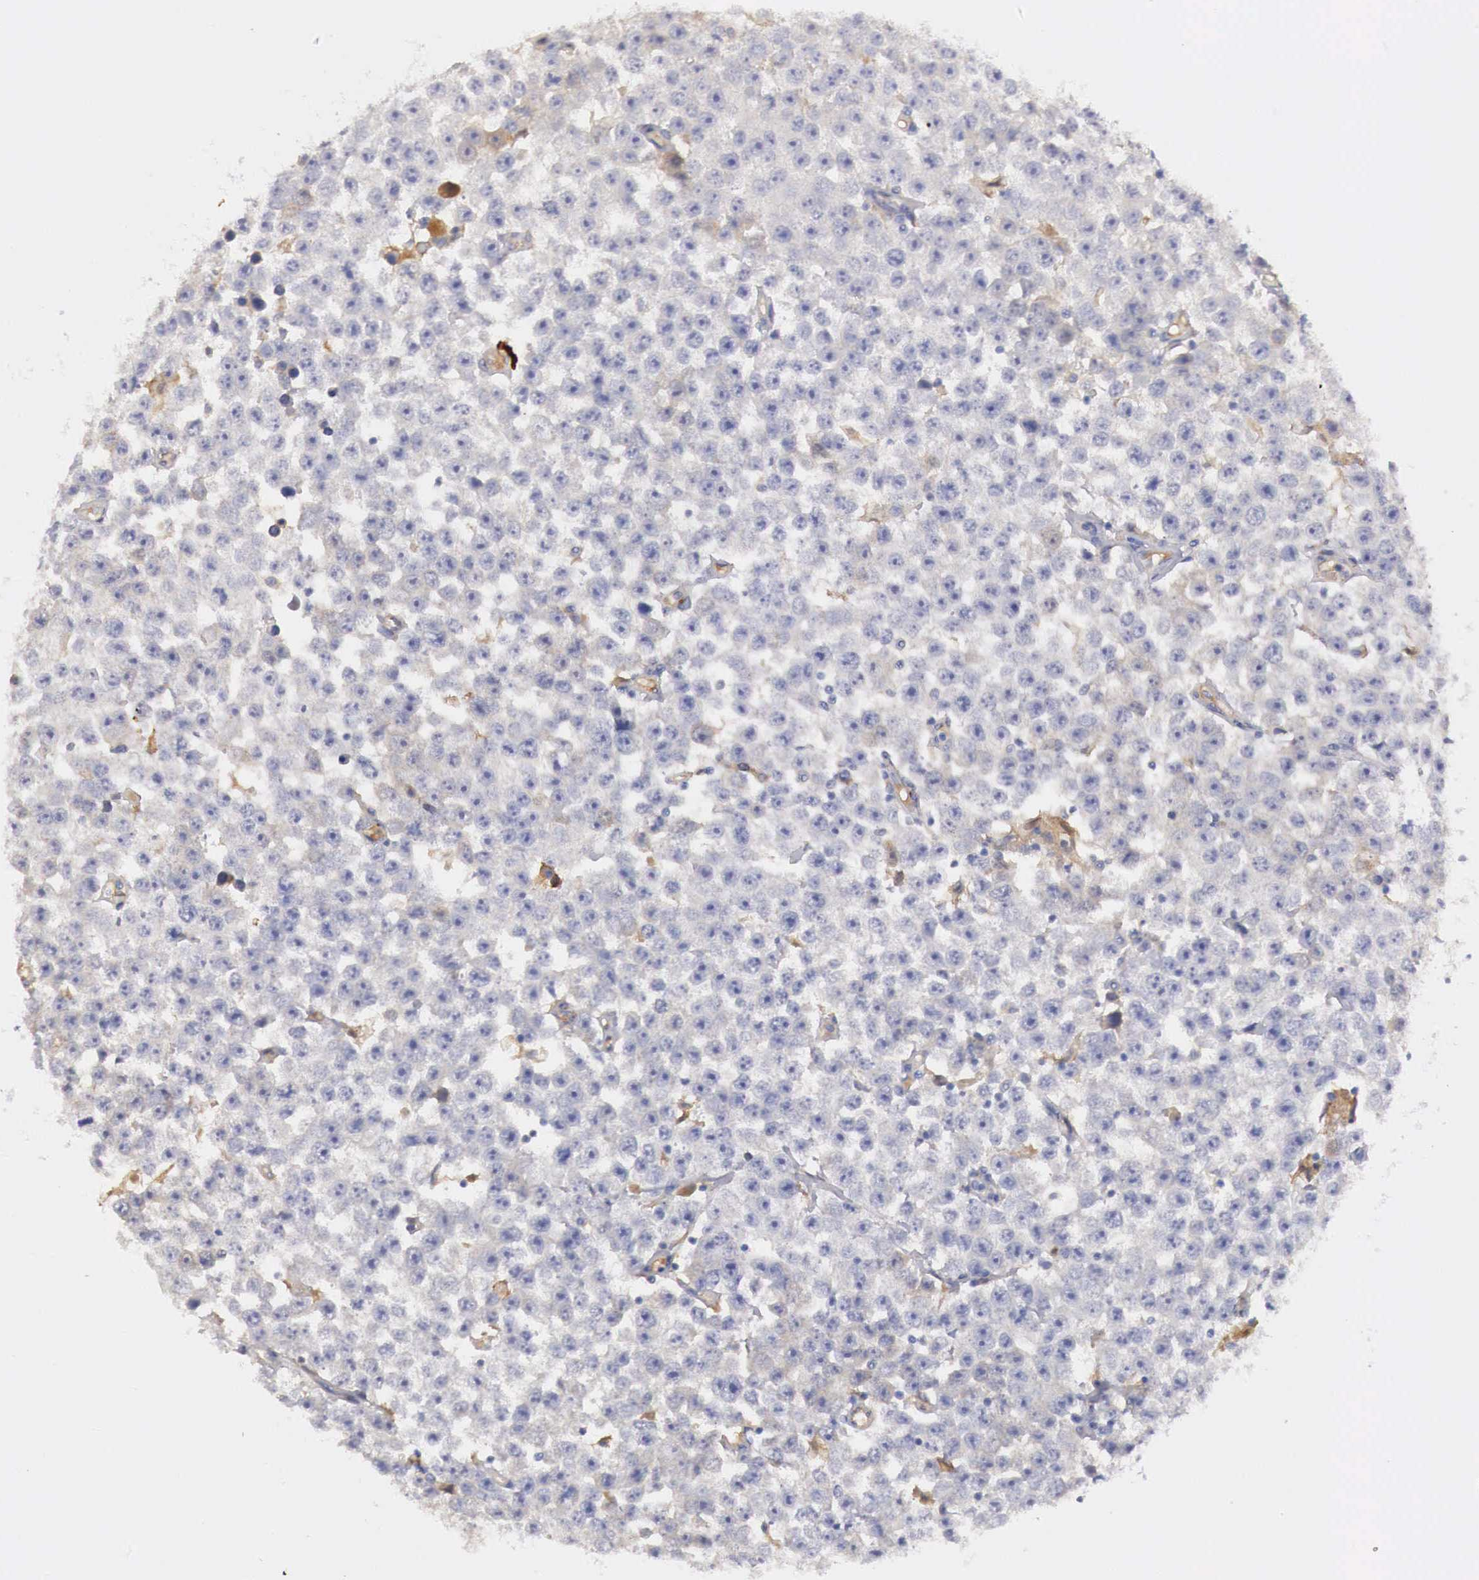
{"staining": {"intensity": "negative", "quantity": "none", "location": "none"}, "tissue": "testis cancer", "cell_type": "Tumor cells", "image_type": "cancer", "snomed": [{"axis": "morphology", "description": "Seminoma, NOS"}, {"axis": "topography", "description": "Testis"}], "caption": "Immunohistochemistry micrograph of testis cancer stained for a protein (brown), which displays no expression in tumor cells. (DAB immunohistochemistry (IHC), high magnification).", "gene": "KLHDC7B", "patient": {"sex": "male", "age": 52}}